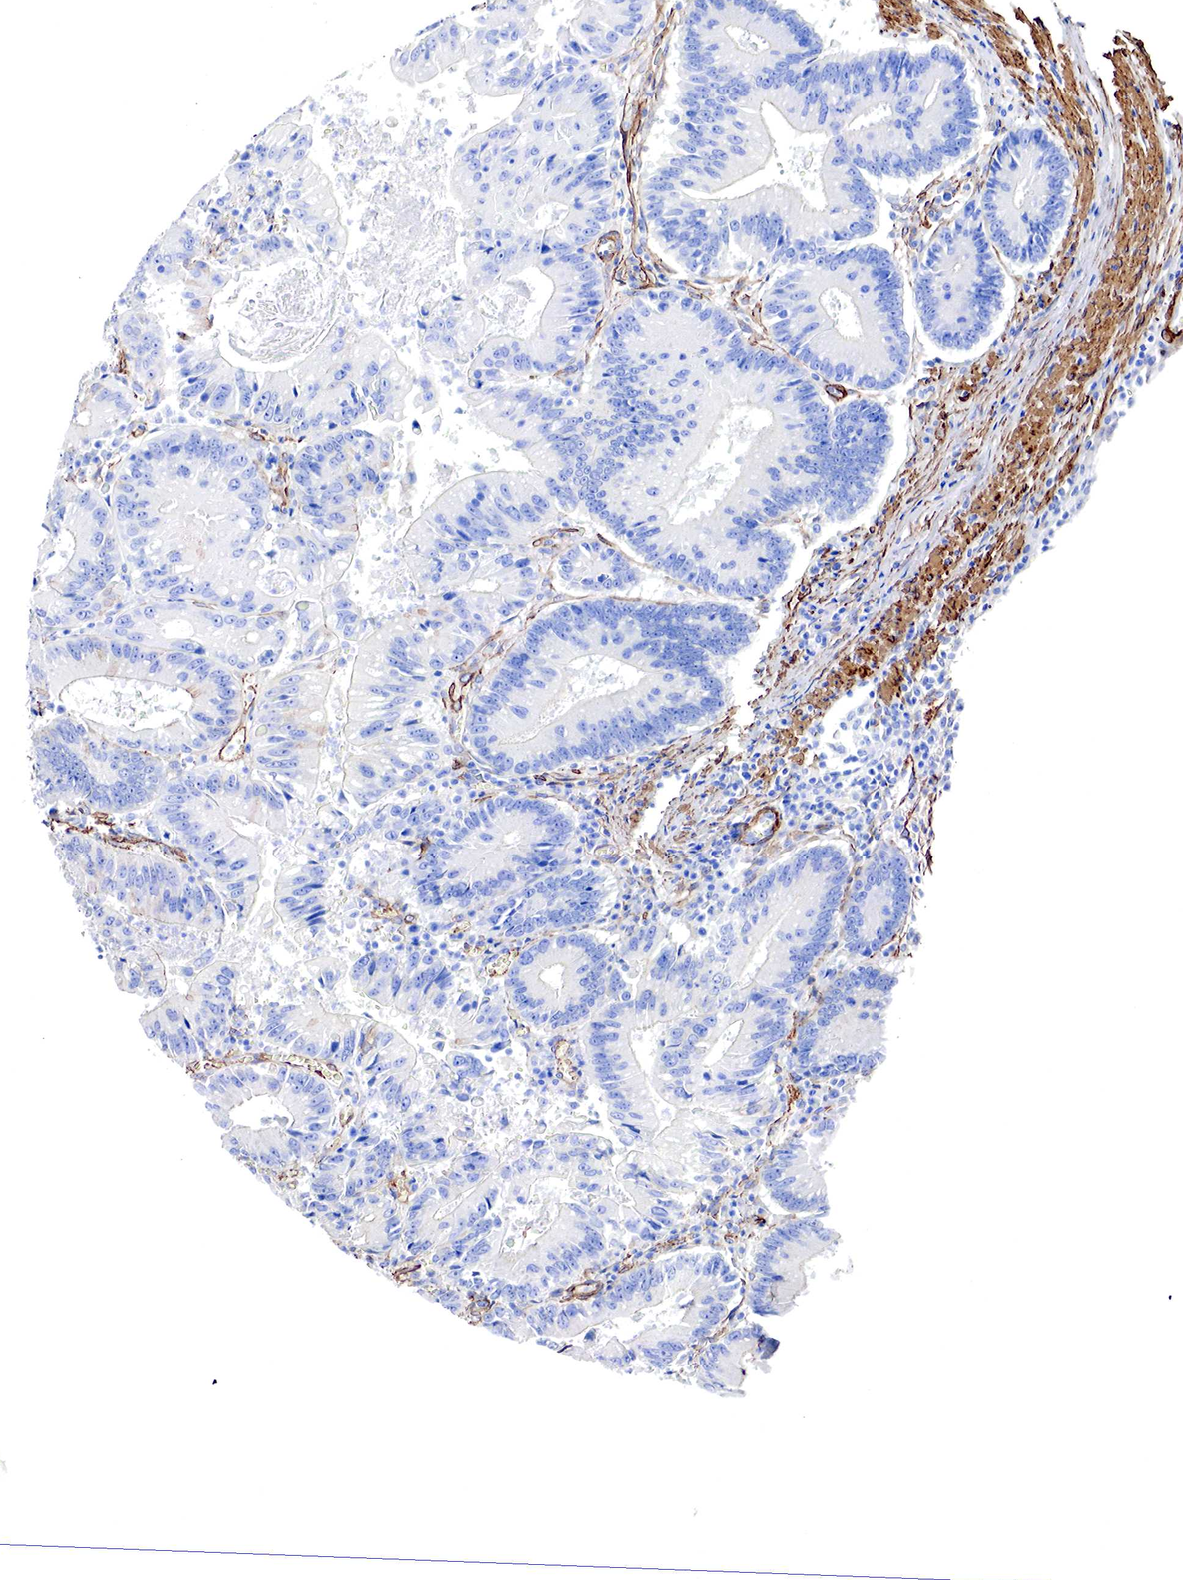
{"staining": {"intensity": "negative", "quantity": "none", "location": "none"}, "tissue": "colorectal cancer", "cell_type": "Tumor cells", "image_type": "cancer", "snomed": [{"axis": "morphology", "description": "Adenocarcinoma, NOS"}, {"axis": "topography", "description": "Rectum"}], "caption": "Immunohistochemical staining of human colorectal cancer (adenocarcinoma) exhibits no significant positivity in tumor cells. (IHC, brightfield microscopy, high magnification).", "gene": "TPM1", "patient": {"sex": "female", "age": 81}}